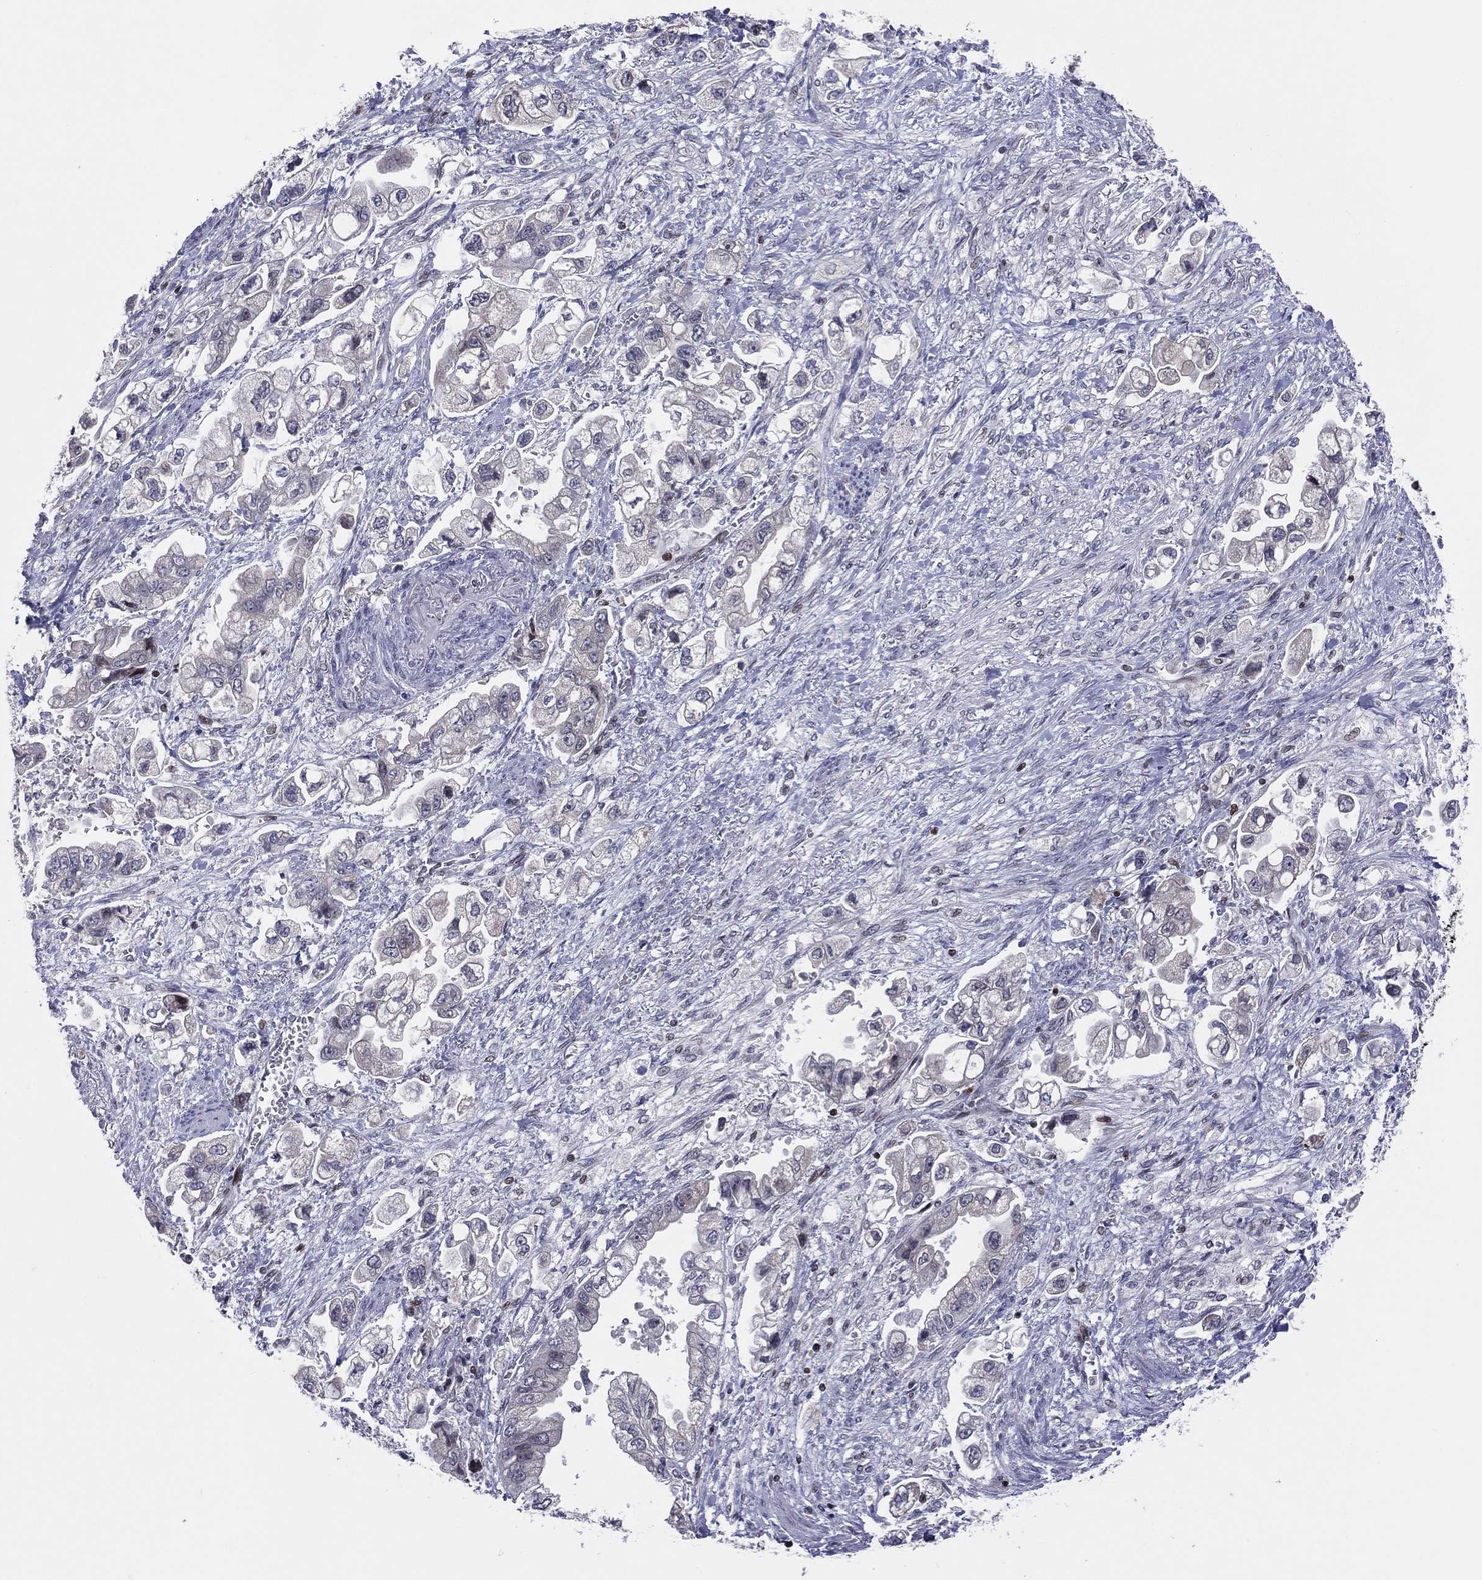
{"staining": {"intensity": "negative", "quantity": "none", "location": "none"}, "tissue": "stomach cancer", "cell_type": "Tumor cells", "image_type": "cancer", "snomed": [{"axis": "morphology", "description": "Normal tissue, NOS"}, {"axis": "morphology", "description": "Adenocarcinoma, NOS"}, {"axis": "topography", "description": "Stomach"}], "caption": "Human stomach cancer stained for a protein using IHC displays no positivity in tumor cells.", "gene": "DBF4B", "patient": {"sex": "male", "age": 62}}